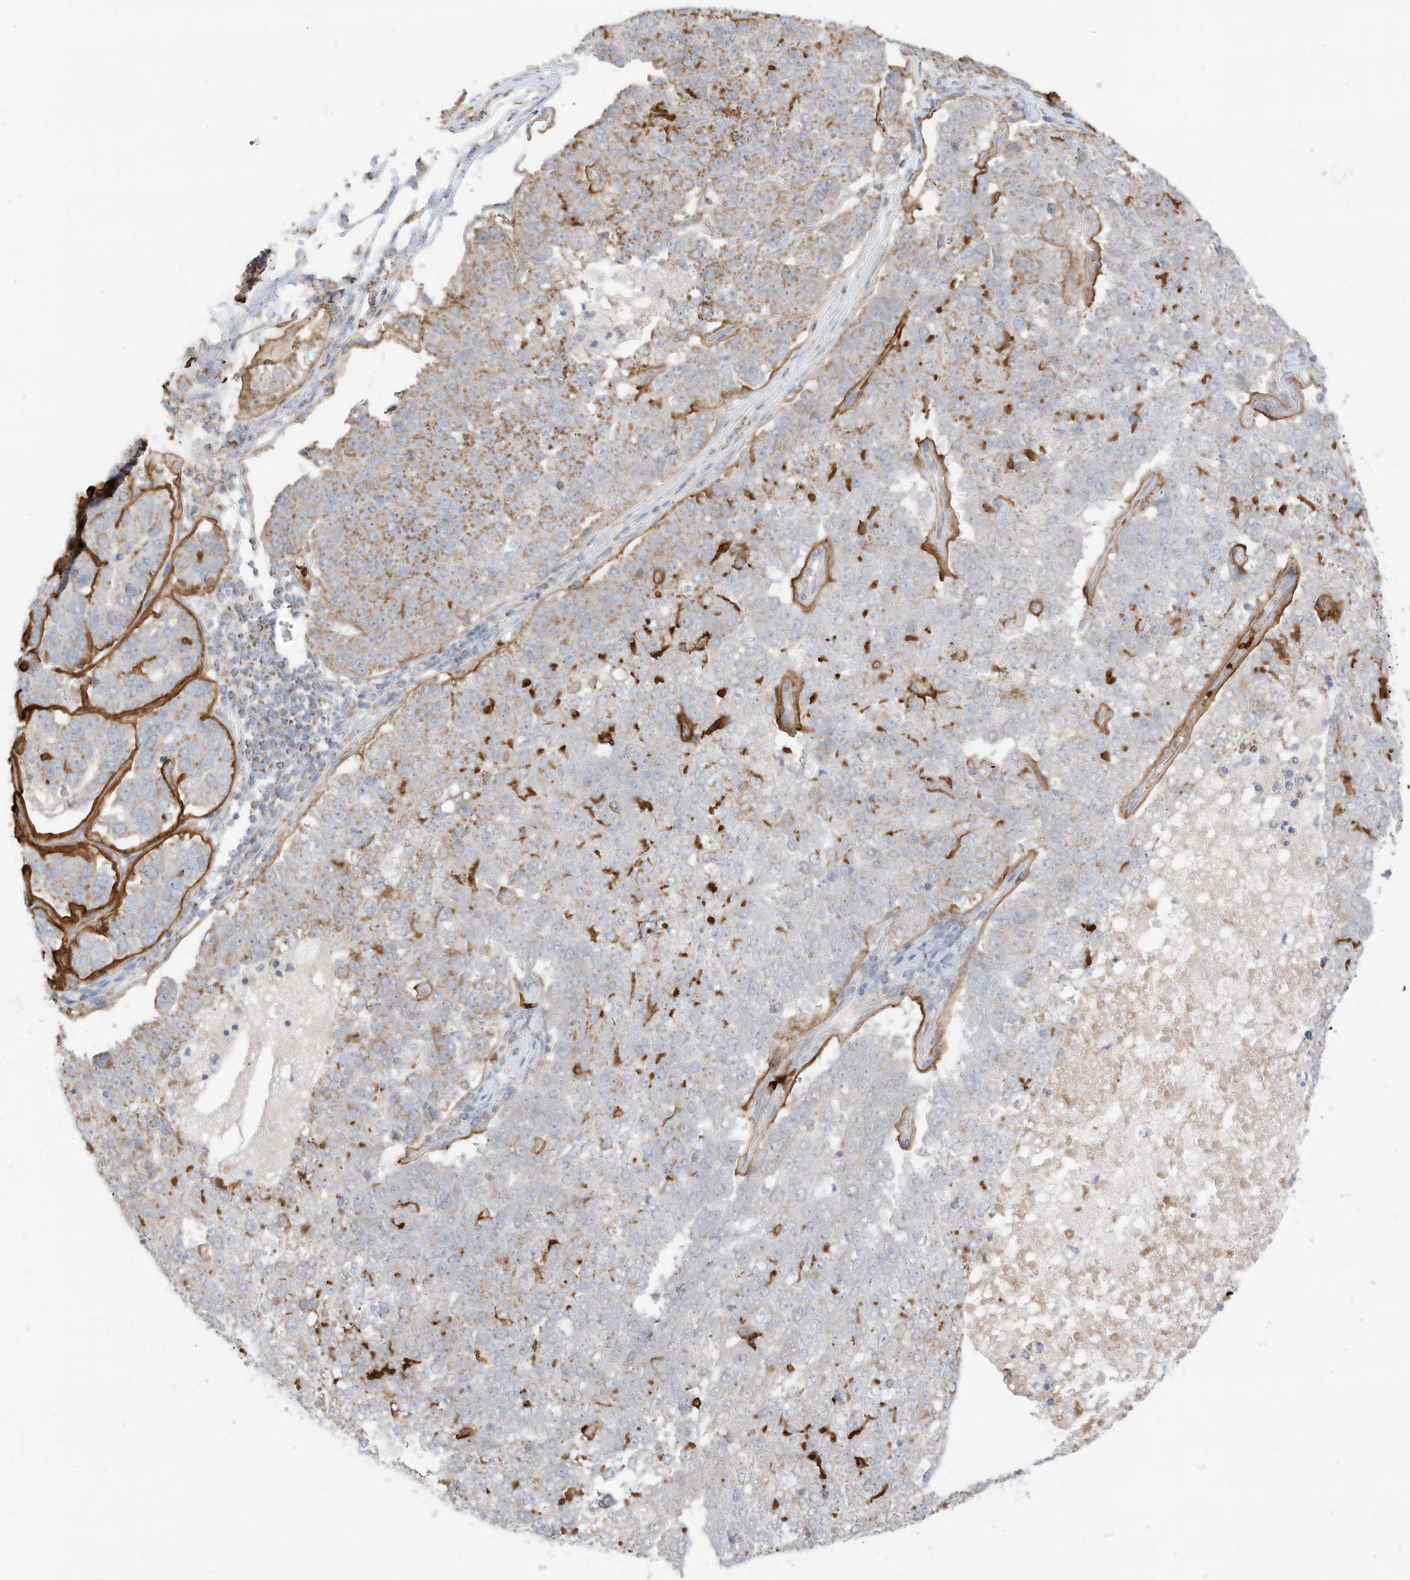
{"staining": {"intensity": "moderate", "quantity": "<25%", "location": "cytoplasmic/membranous"}, "tissue": "pancreatic cancer", "cell_type": "Tumor cells", "image_type": "cancer", "snomed": [{"axis": "morphology", "description": "Adenocarcinoma, NOS"}, {"axis": "topography", "description": "Pancreas"}], "caption": "Moderate cytoplasmic/membranous protein expression is present in approximately <25% of tumor cells in pancreatic cancer.", "gene": "MTUS2", "patient": {"sex": "female", "age": 61}}